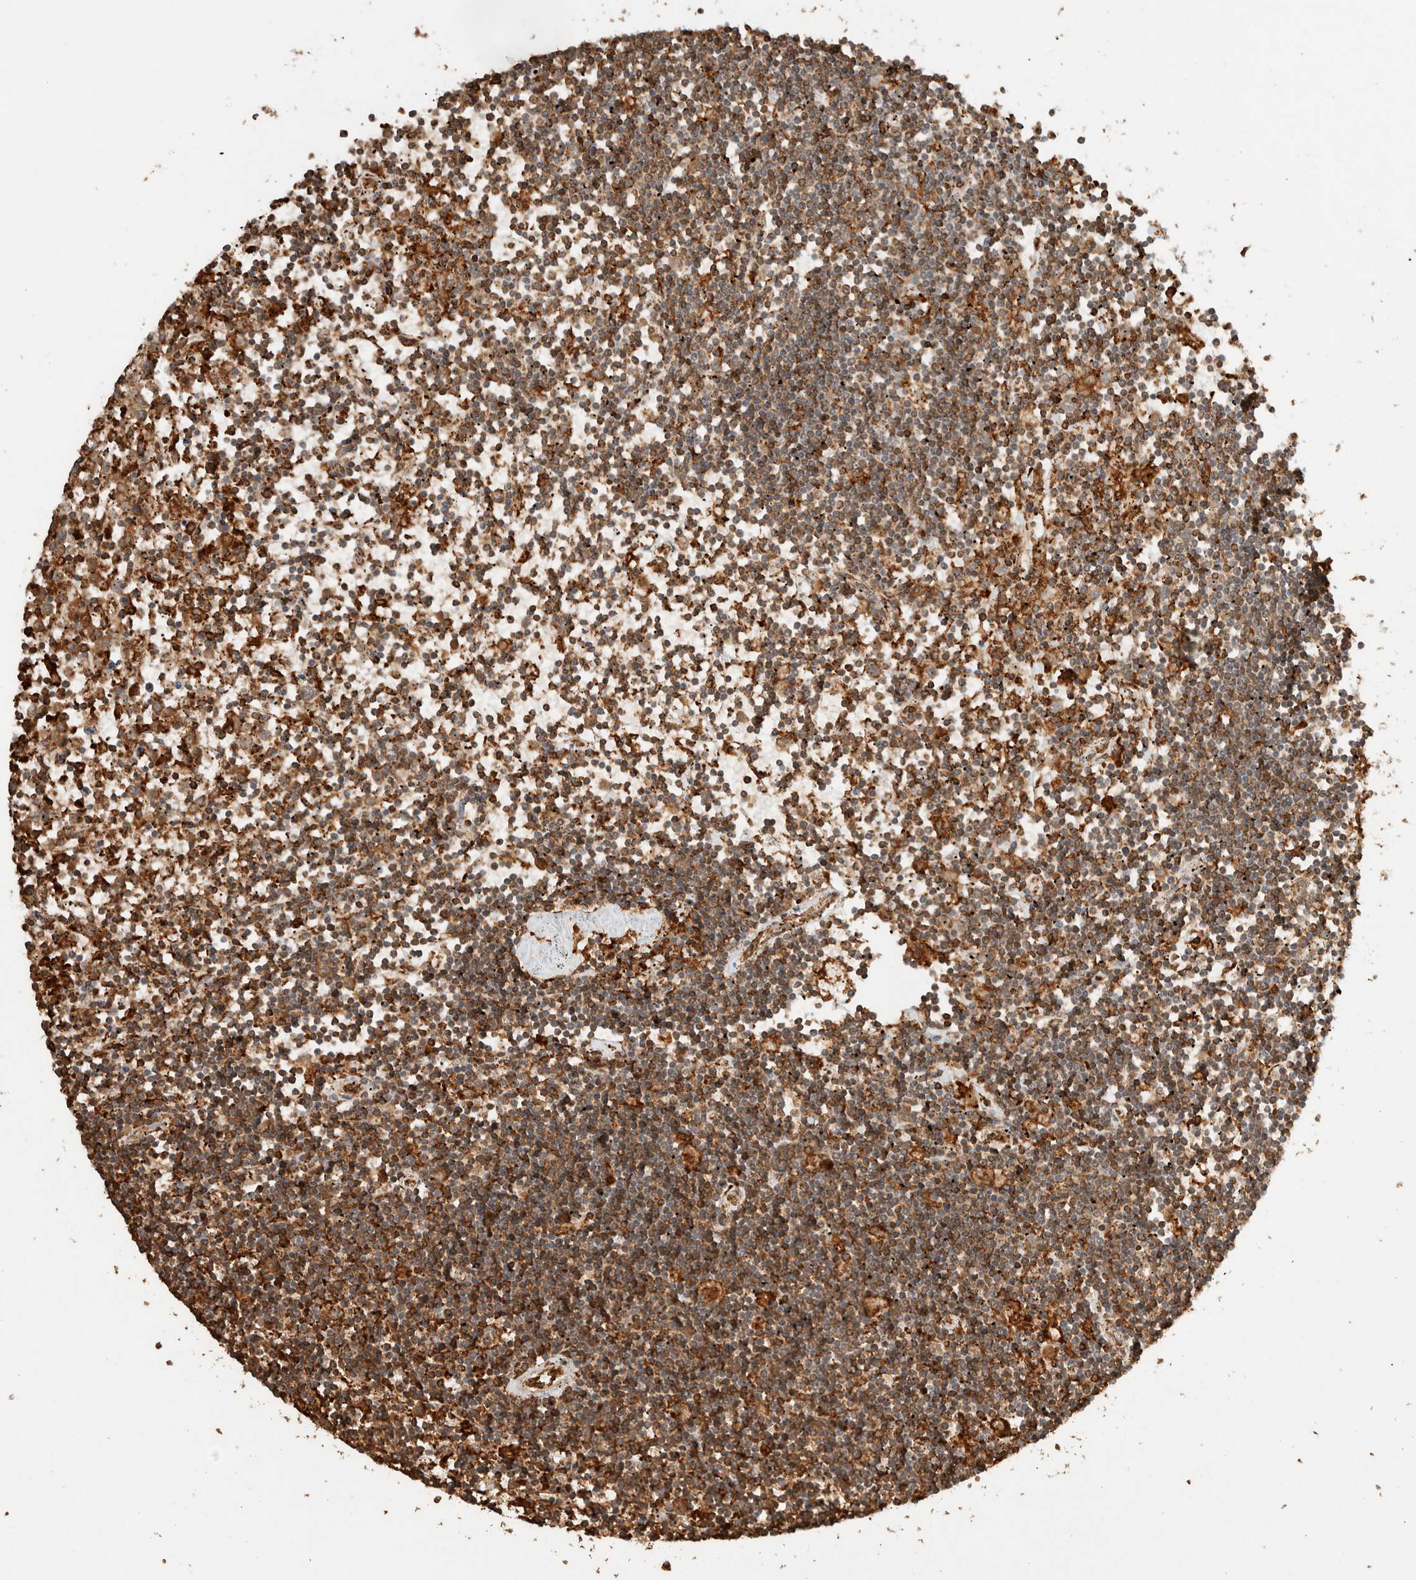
{"staining": {"intensity": "moderate", "quantity": ">75%", "location": "cytoplasmic/membranous"}, "tissue": "lymphoma", "cell_type": "Tumor cells", "image_type": "cancer", "snomed": [{"axis": "morphology", "description": "Malignant lymphoma, non-Hodgkin's type, Low grade"}, {"axis": "topography", "description": "Spleen"}], "caption": "High-power microscopy captured an IHC micrograph of low-grade malignant lymphoma, non-Hodgkin's type, revealing moderate cytoplasmic/membranous expression in about >75% of tumor cells.", "gene": "ERAP1", "patient": {"sex": "male", "age": 76}}